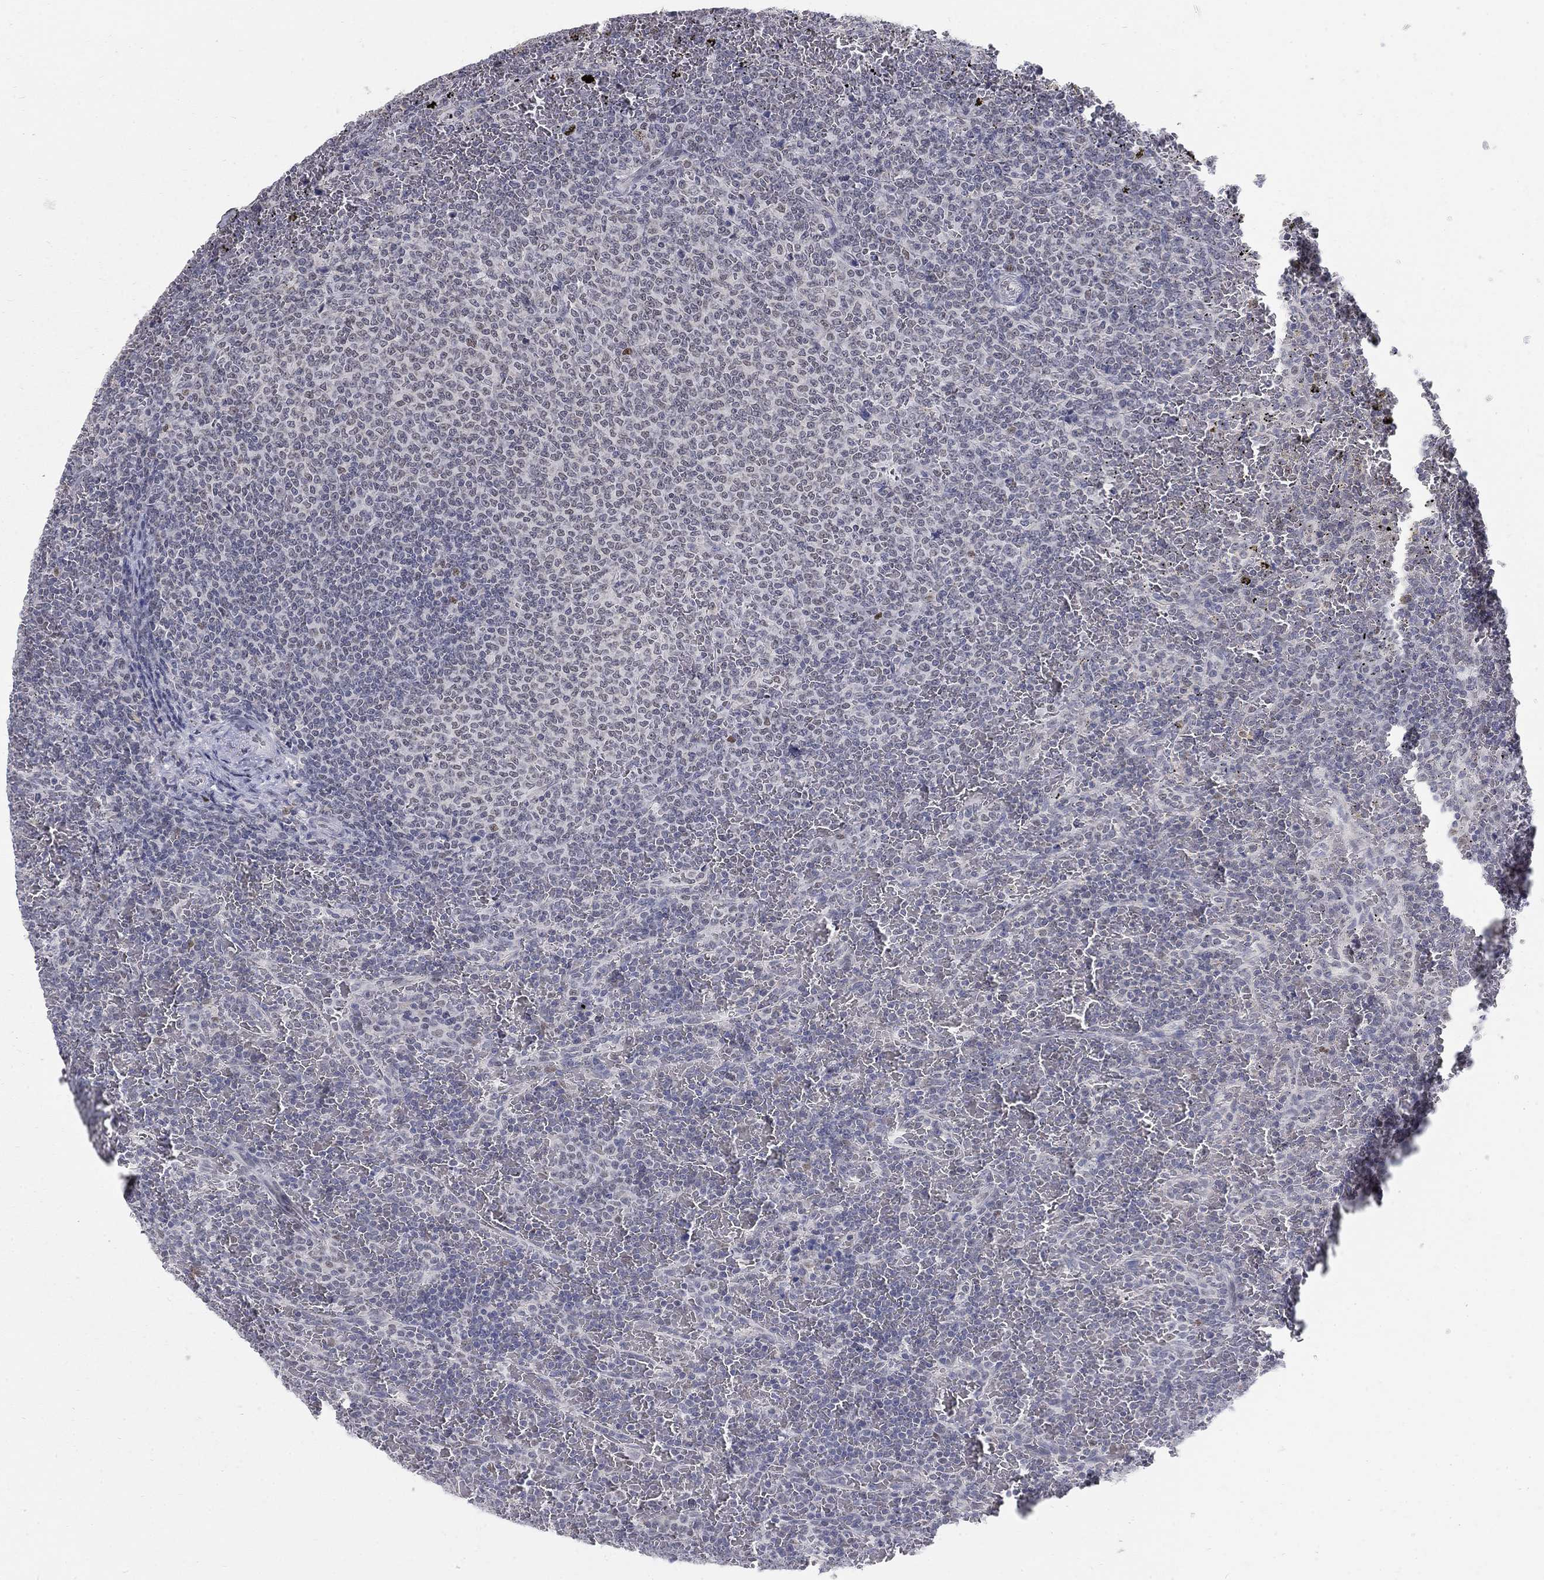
{"staining": {"intensity": "negative", "quantity": "none", "location": "none"}, "tissue": "lymphoma", "cell_type": "Tumor cells", "image_type": "cancer", "snomed": [{"axis": "morphology", "description": "Malignant lymphoma, non-Hodgkin's type, Low grade"}, {"axis": "topography", "description": "Spleen"}], "caption": "Tumor cells are negative for protein expression in human lymphoma. Nuclei are stained in blue.", "gene": "GCFC2", "patient": {"sex": "female", "age": 77}}